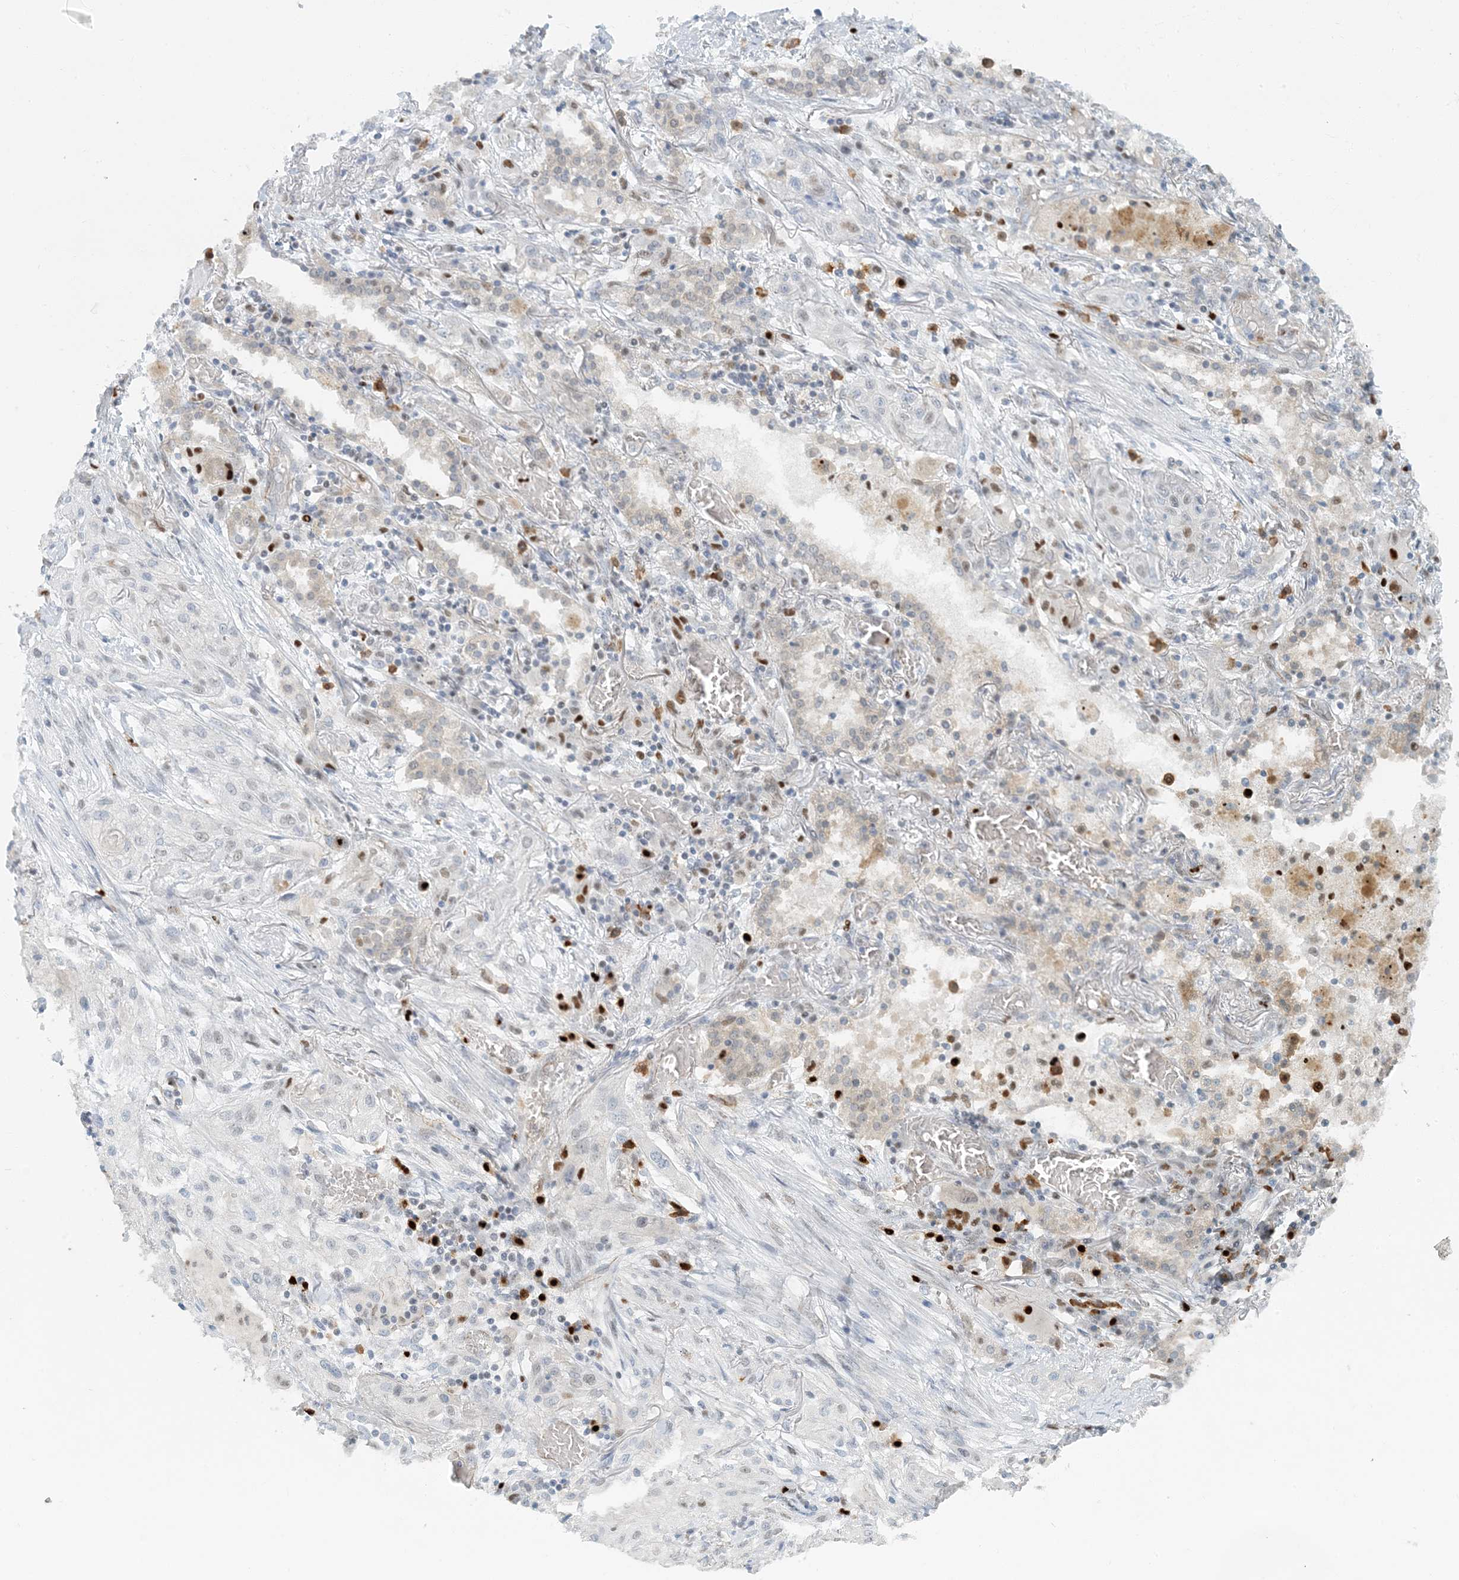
{"staining": {"intensity": "negative", "quantity": "none", "location": "none"}, "tissue": "lung cancer", "cell_type": "Tumor cells", "image_type": "cancer", "snomed": [{"axis": "morphology", "description": "Squamous cell carcinoma, NOS"}, {"axis": "topography", "description": "Lung"}], "caption": "Tumor cells show no significant protein expression in lung squamous cell carcinoma.", "gene": "AK9", "patient": {"sex": "female", "age": 47}}